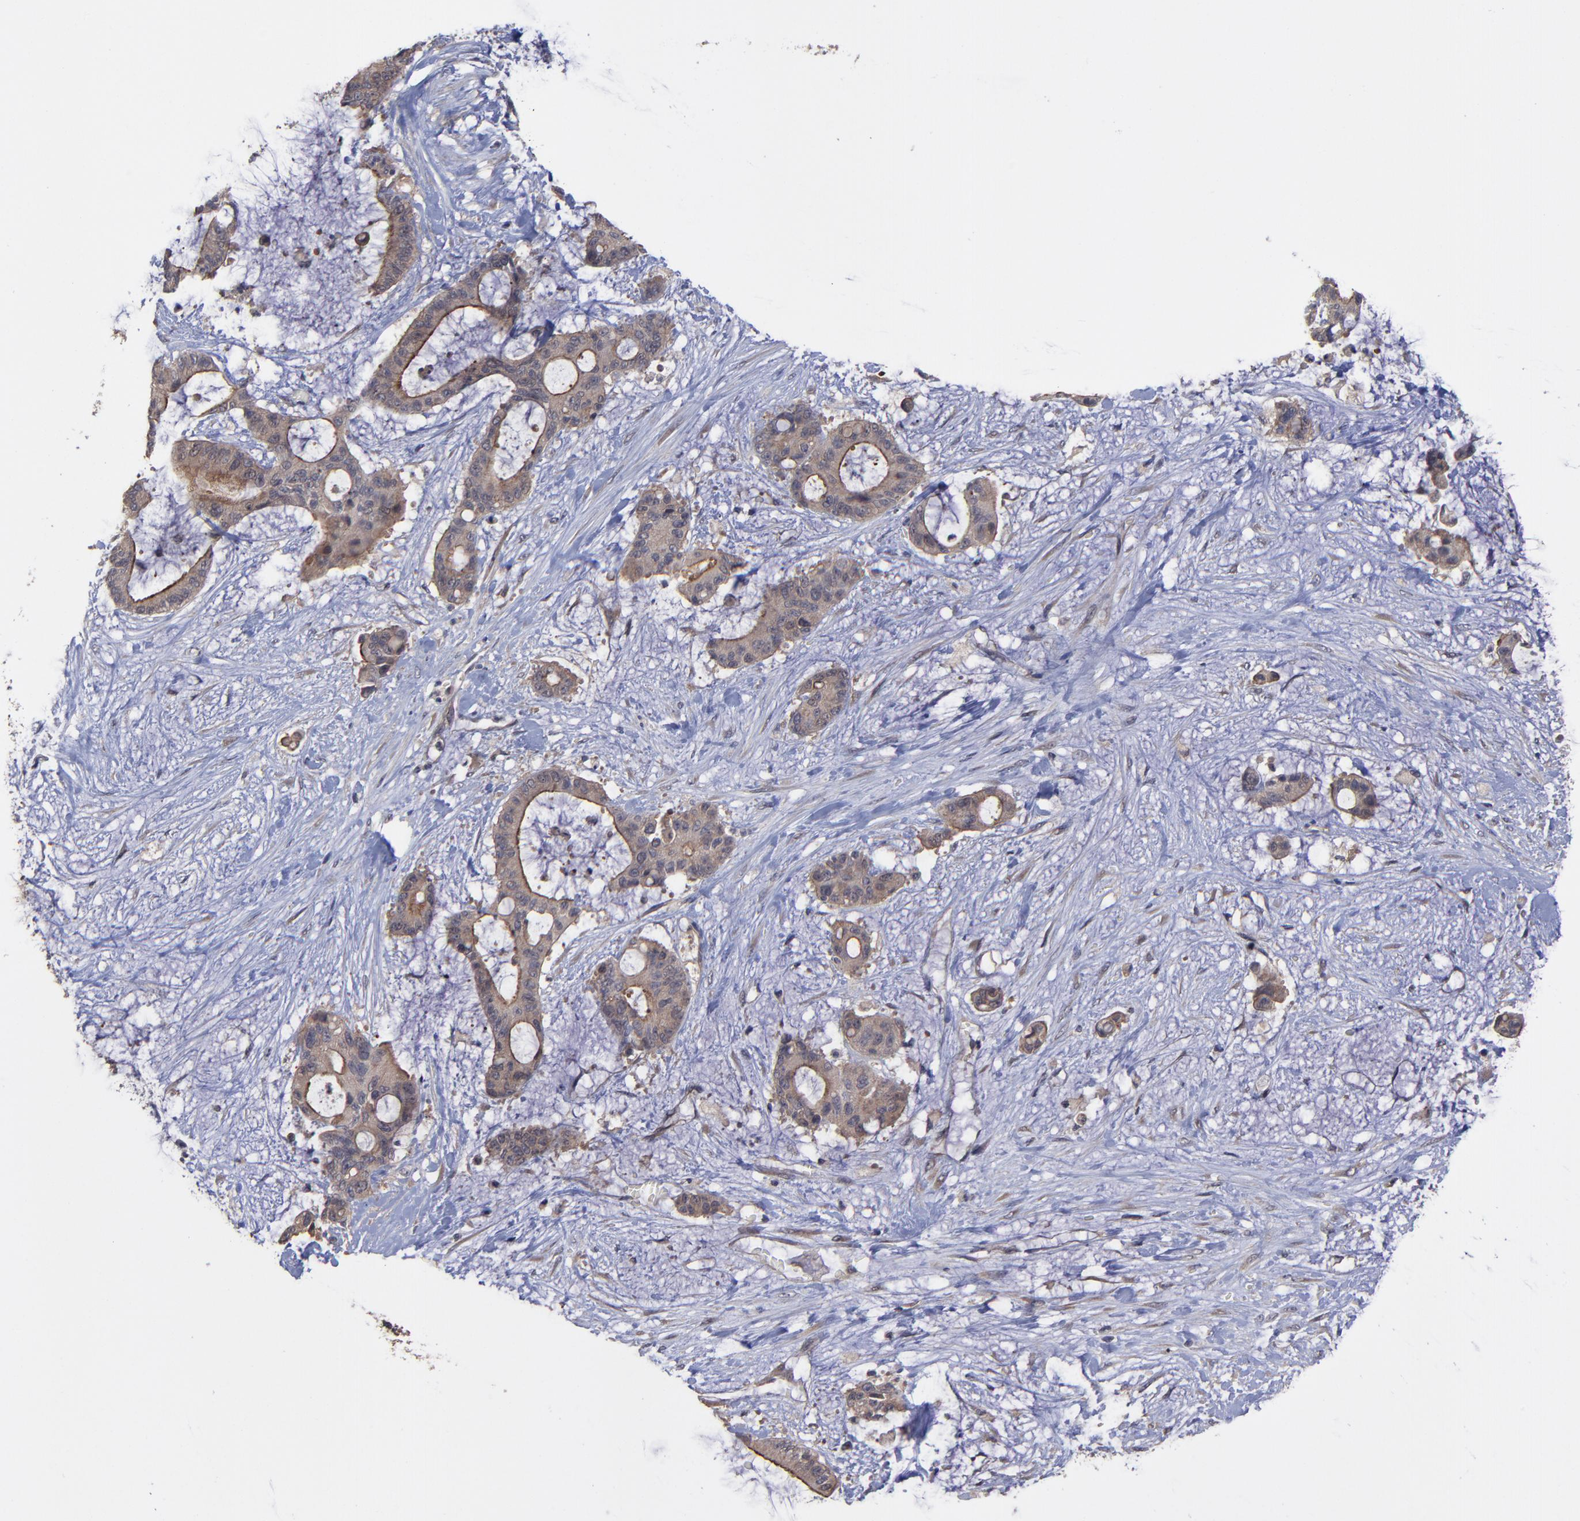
{"staining": {"intensity": "moderate", "quantity": ">75%", "location": "cytoplasmic/membranous"}, "tissue": "liver cancer", "cell_type": "Tumor cells", "image_type": "cancer", "snomed": [{"axis": "morphology", "description": "Cholangiocarcinoma"}, {"axis": "topography", "description": "Liver"}], "caption": "Liver cancer stained with immunohistochemistry (IHC) reveals moderate cytoplasmic/membranous positivity in about >75% of tumor cells.", "gene": "ZNF780B", "patient": {"sex": "female", "age": 73}}